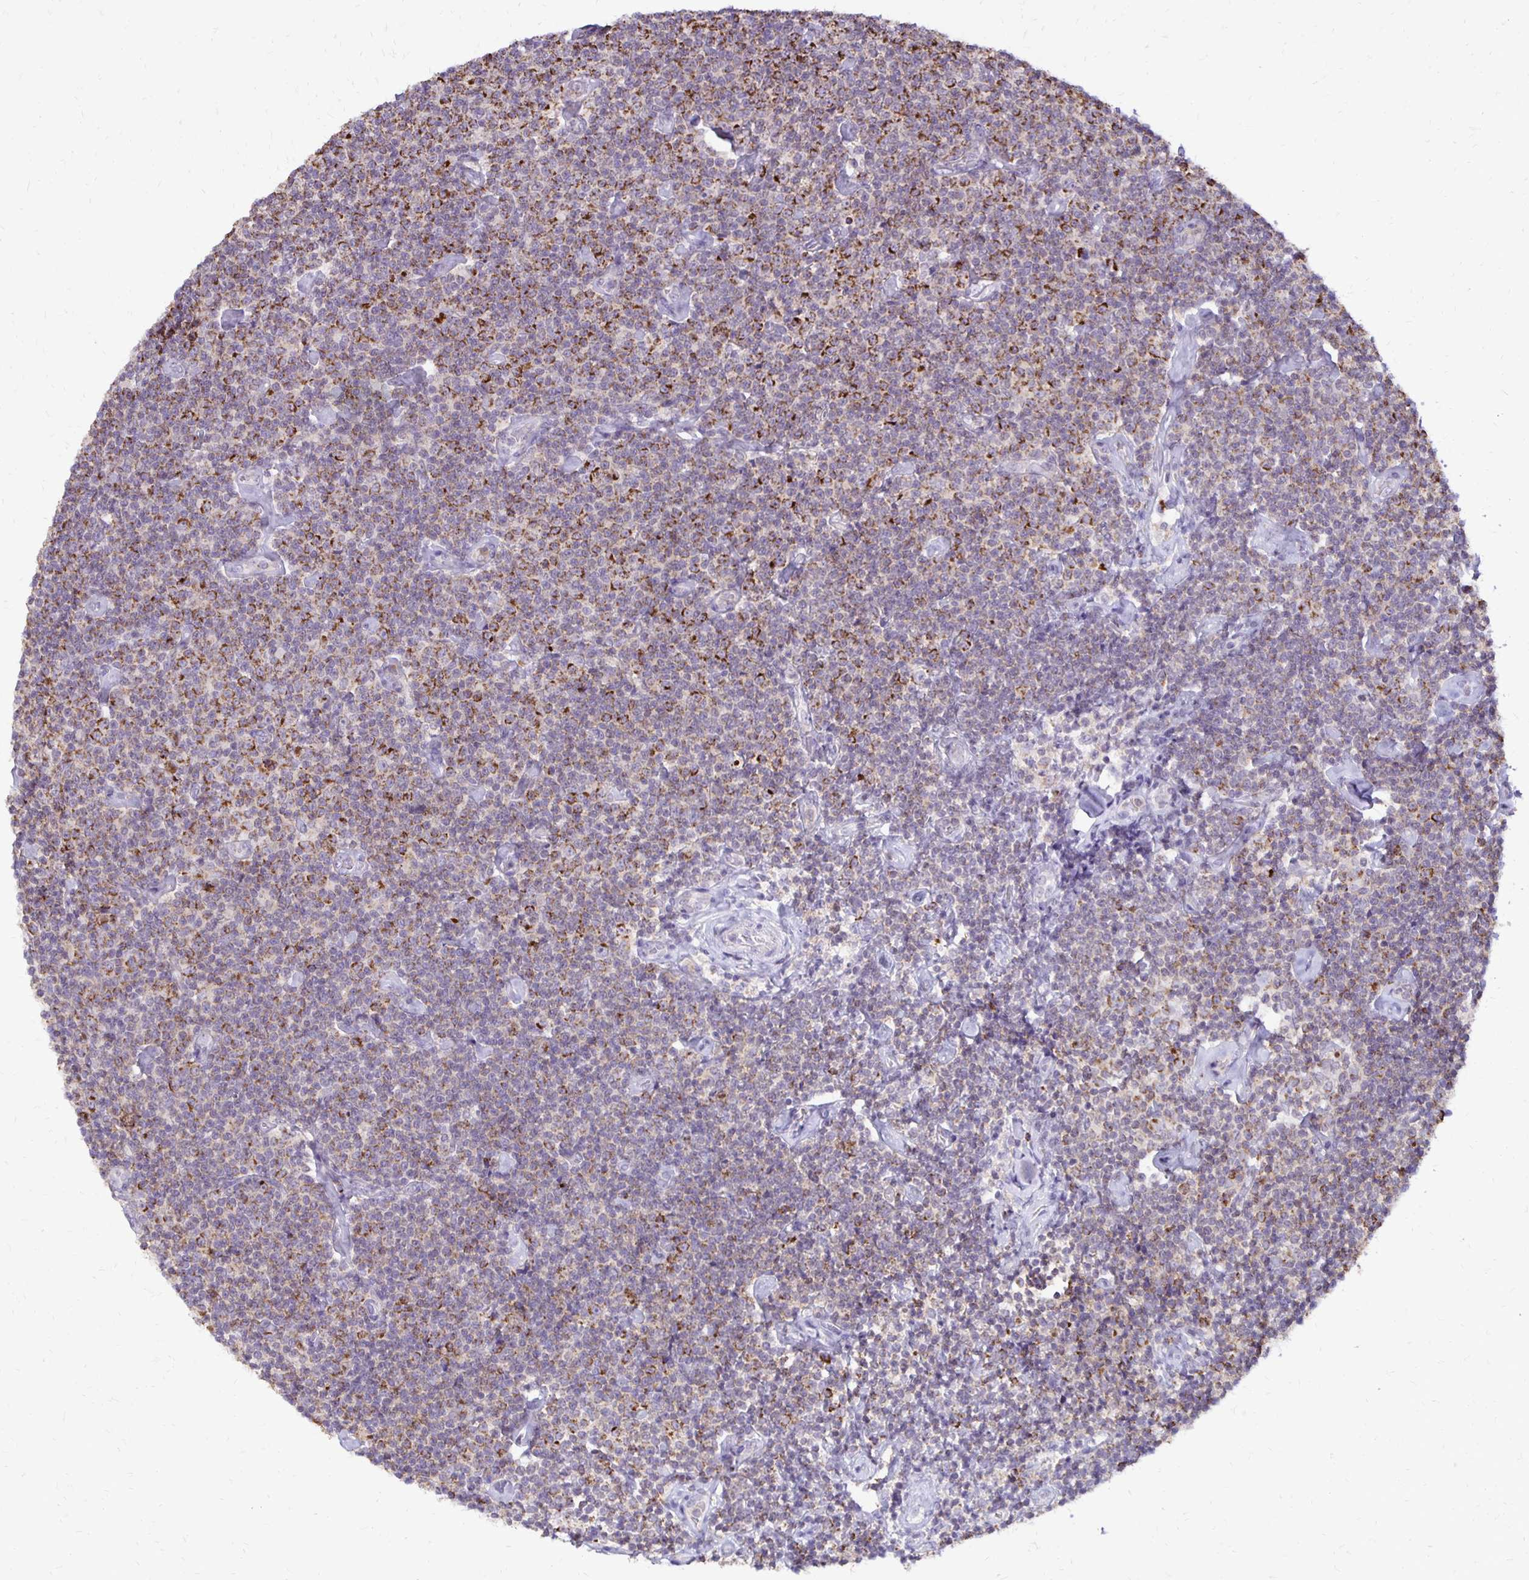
{"staining": {"intensity": "strong", "quantity": "<25%", "location": "cytoplasmic/membranous"}, "tissue": "lymphoma", "cell_type": "Tumor cells", "image_type": "cancer", "snomed": [{"axis": "morphology", "description": "Malignant lymphoma, non-Hodgkin's type, Low grade"}, {"axis": "topography", "description": "Lymph node"}], "caption": "The immunohistochemical stain labels strong cytoplasmic/membranous positivity in tumor cells of low-grade malignant lymphoma, non-Hodgkin's type tissue.", "gene": "IER3", "patient": {"sex": "male", "age": 81}}